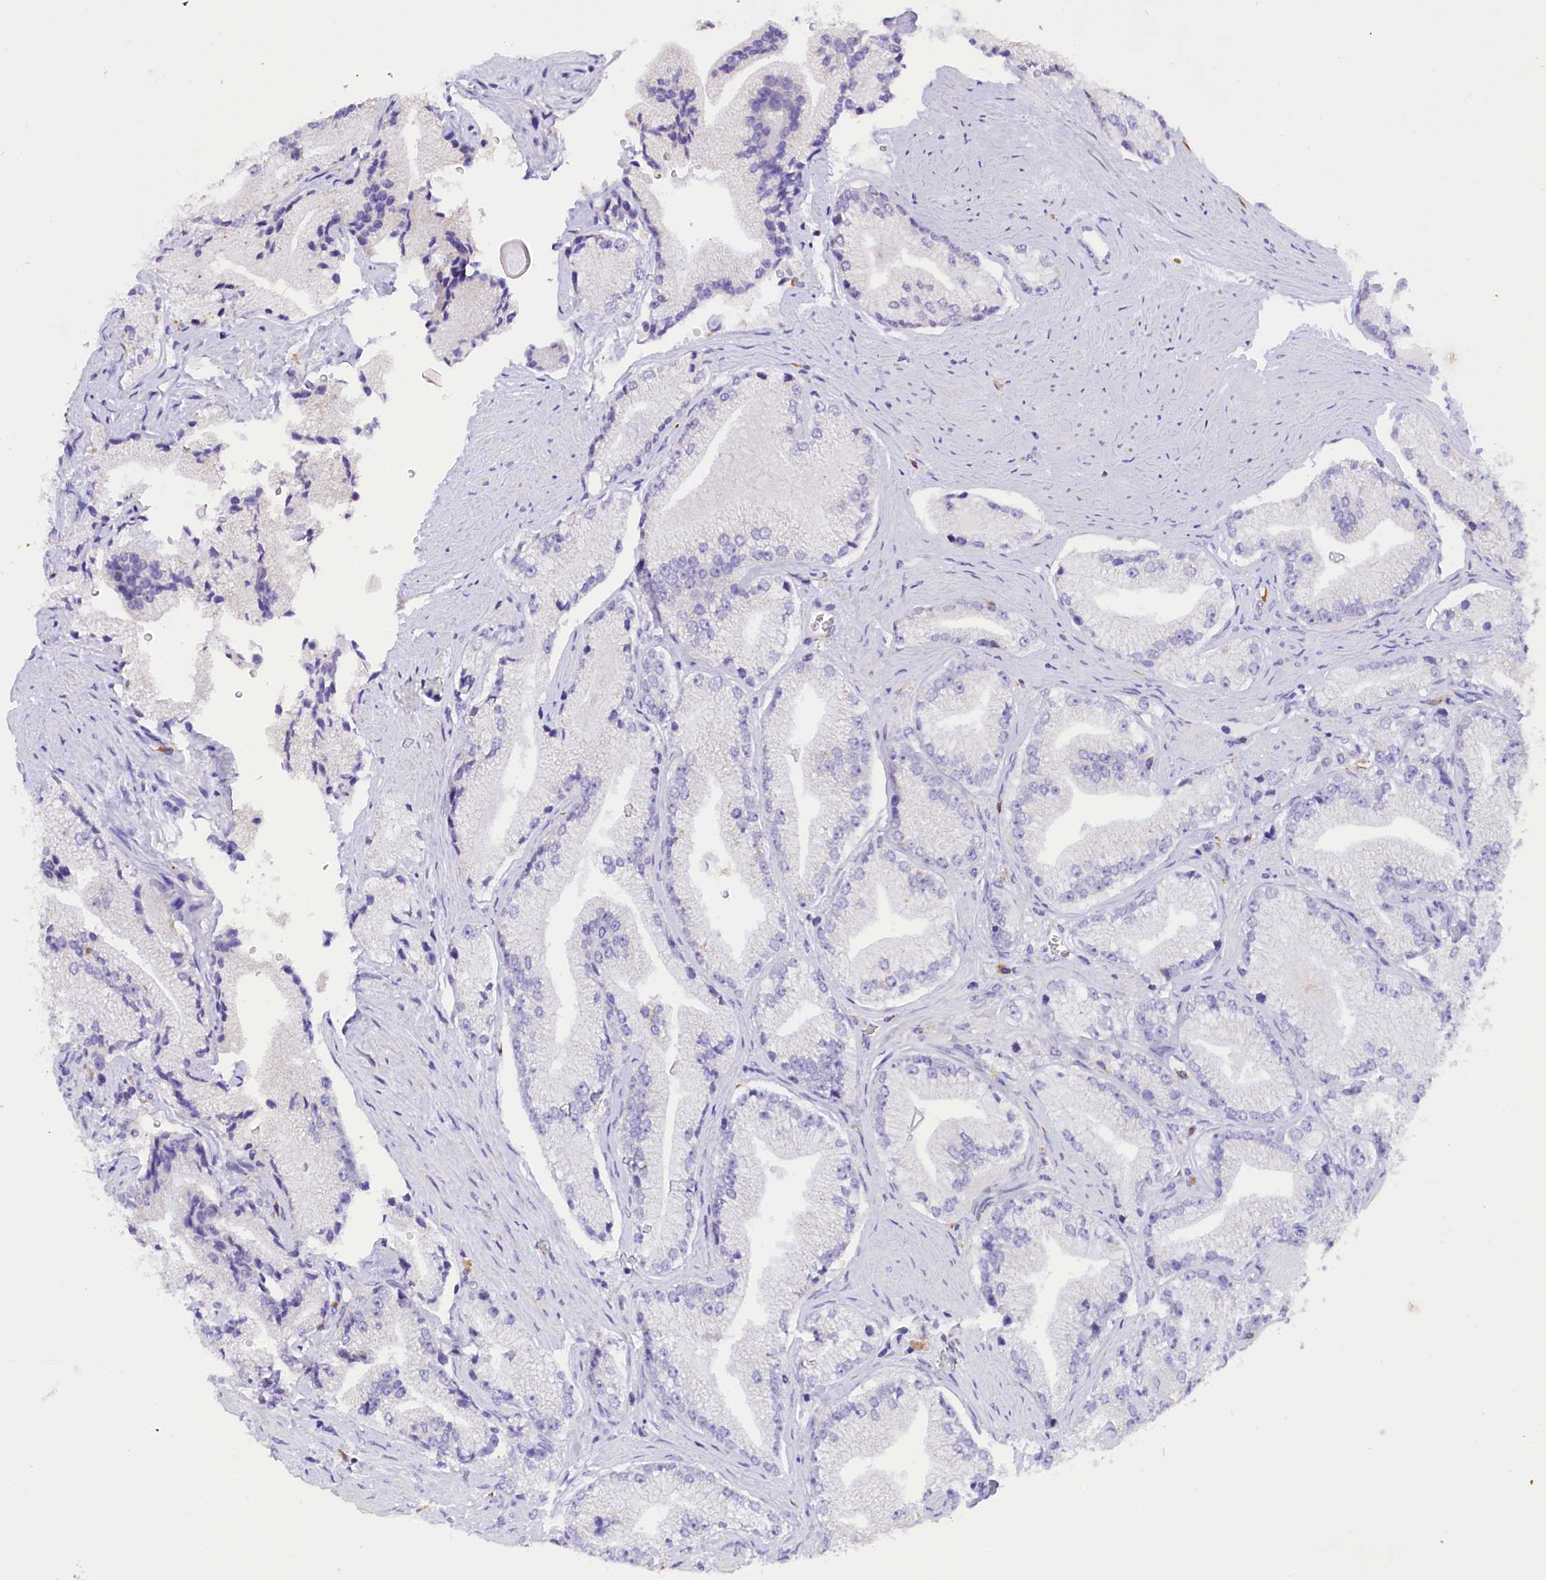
{"staining": {"intensity": "negative", "quantity": "none", "location": "none"}, "tissue": "prostate cancer", "cell_type": "Tumor cells", "image_type": "cancer", "snomed": [{"axis": "morphology", "description": "Adenocarcinoma, High grade"}, {"axis": "topography", "description": "Prostate"}], "caption": "This is a histopathology image of IHC staining of prostate high-grade adenocarcinoma, which shows no positivity in tumor cells.", "gene": "COL6A5", "patient": {"sex": "male", "age": 67}}